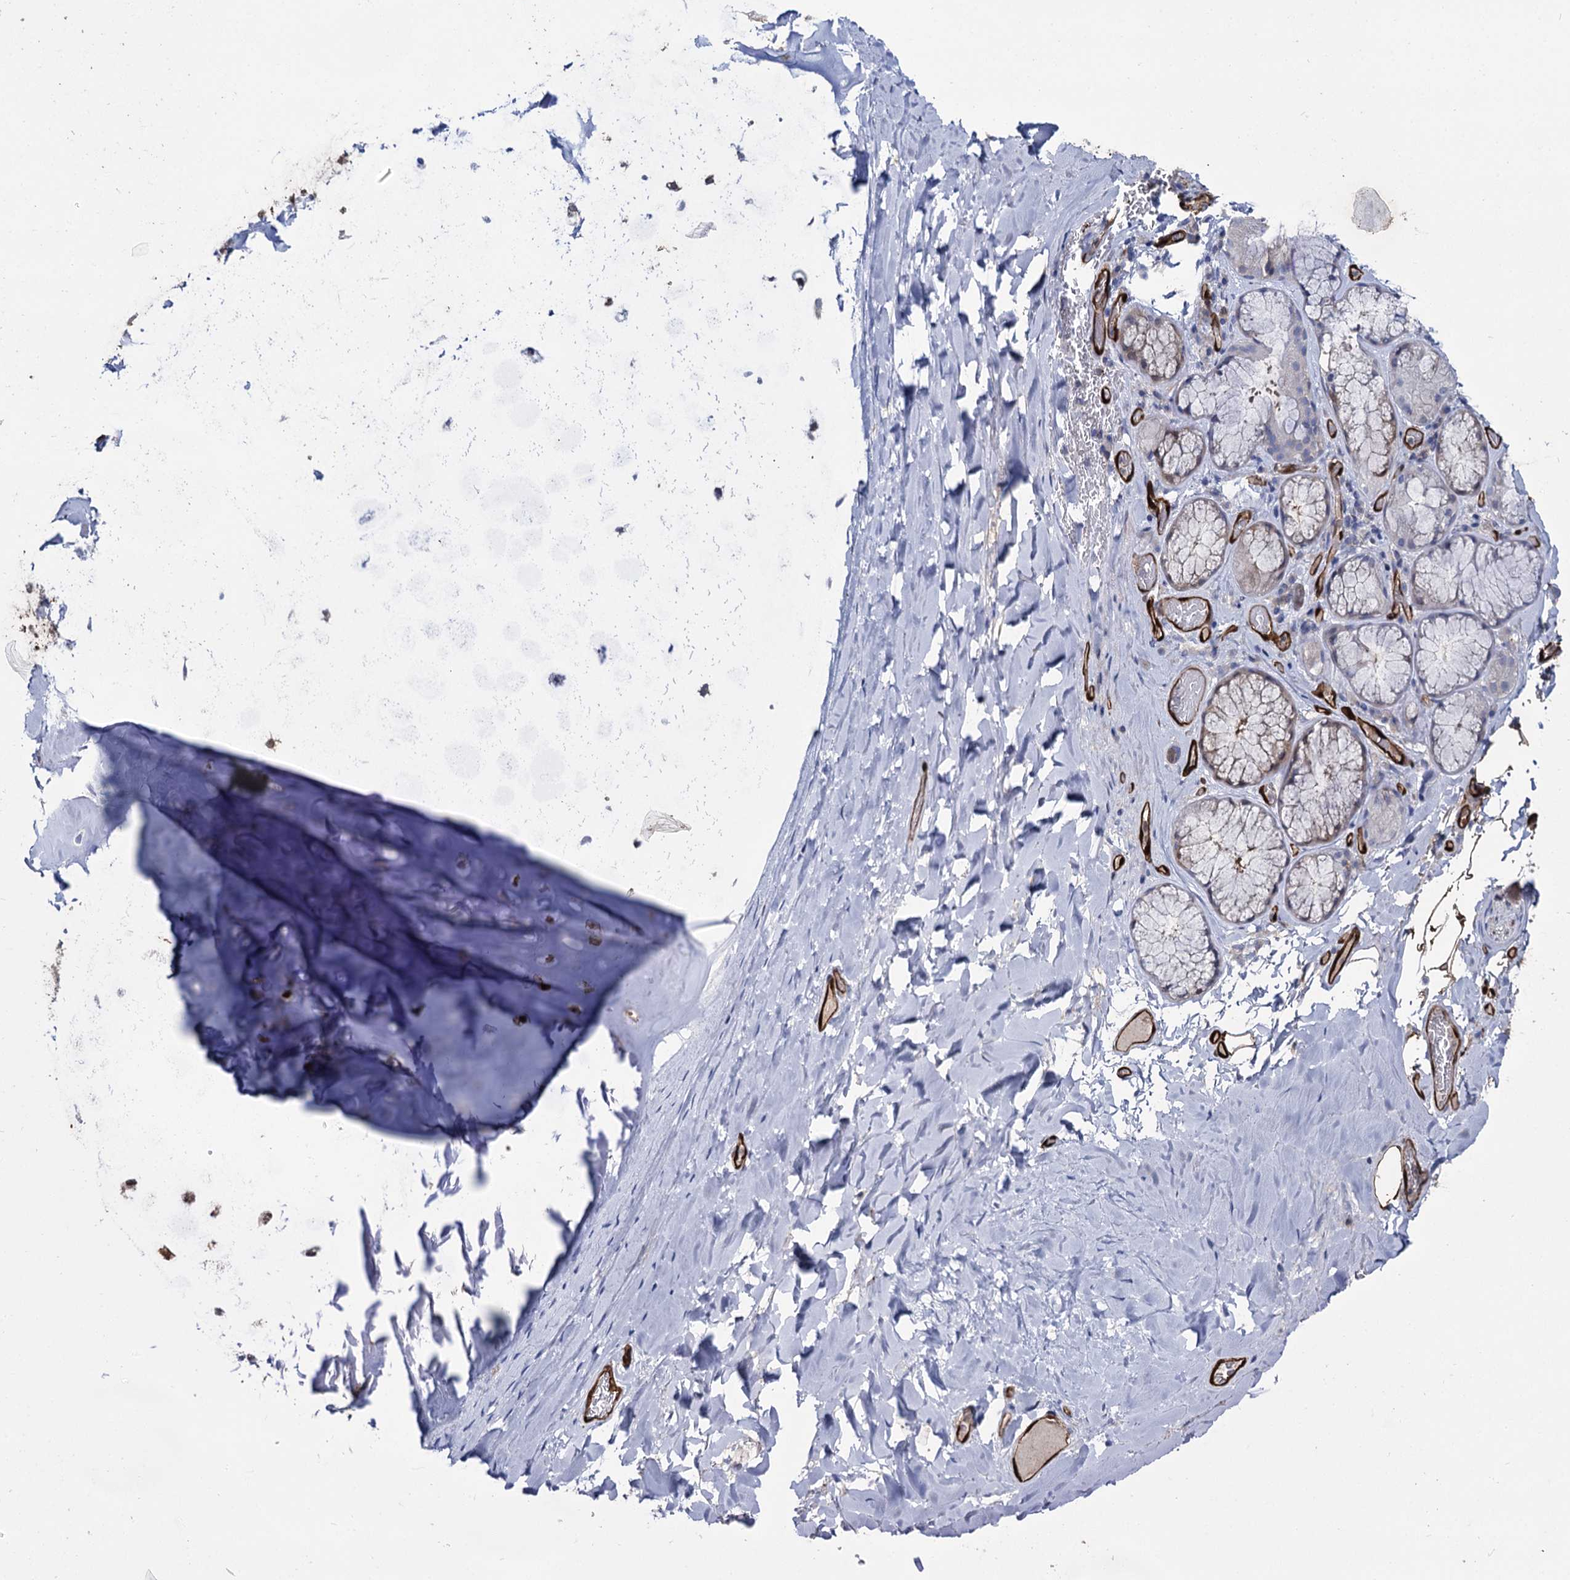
{"staining": {"intensity": "strong", "quantity": ">75%", "location": "cytoplasmic/membranous,nuclear"}, "tissue": "adipose tissue", "cell_type": "Adipocytes", "image_type": "normal", "snomed": [{"axis": "morphology", "description": "Normal tissue, NOS"}, {"axis": "topography", "description": "Lymph node"}, {"axis": "topography", "description": "Cartilage tissue"}, {"axis": "topography", "description": "Bronchus"}], "caption": "A photomicrograph of adipose tissue stained for a protein shows strong cytoplasmic/membranous,nuclear brown staining in adipocytes.", "gene": "FABP5", "patient": {"sex": "male", "age": 63}}